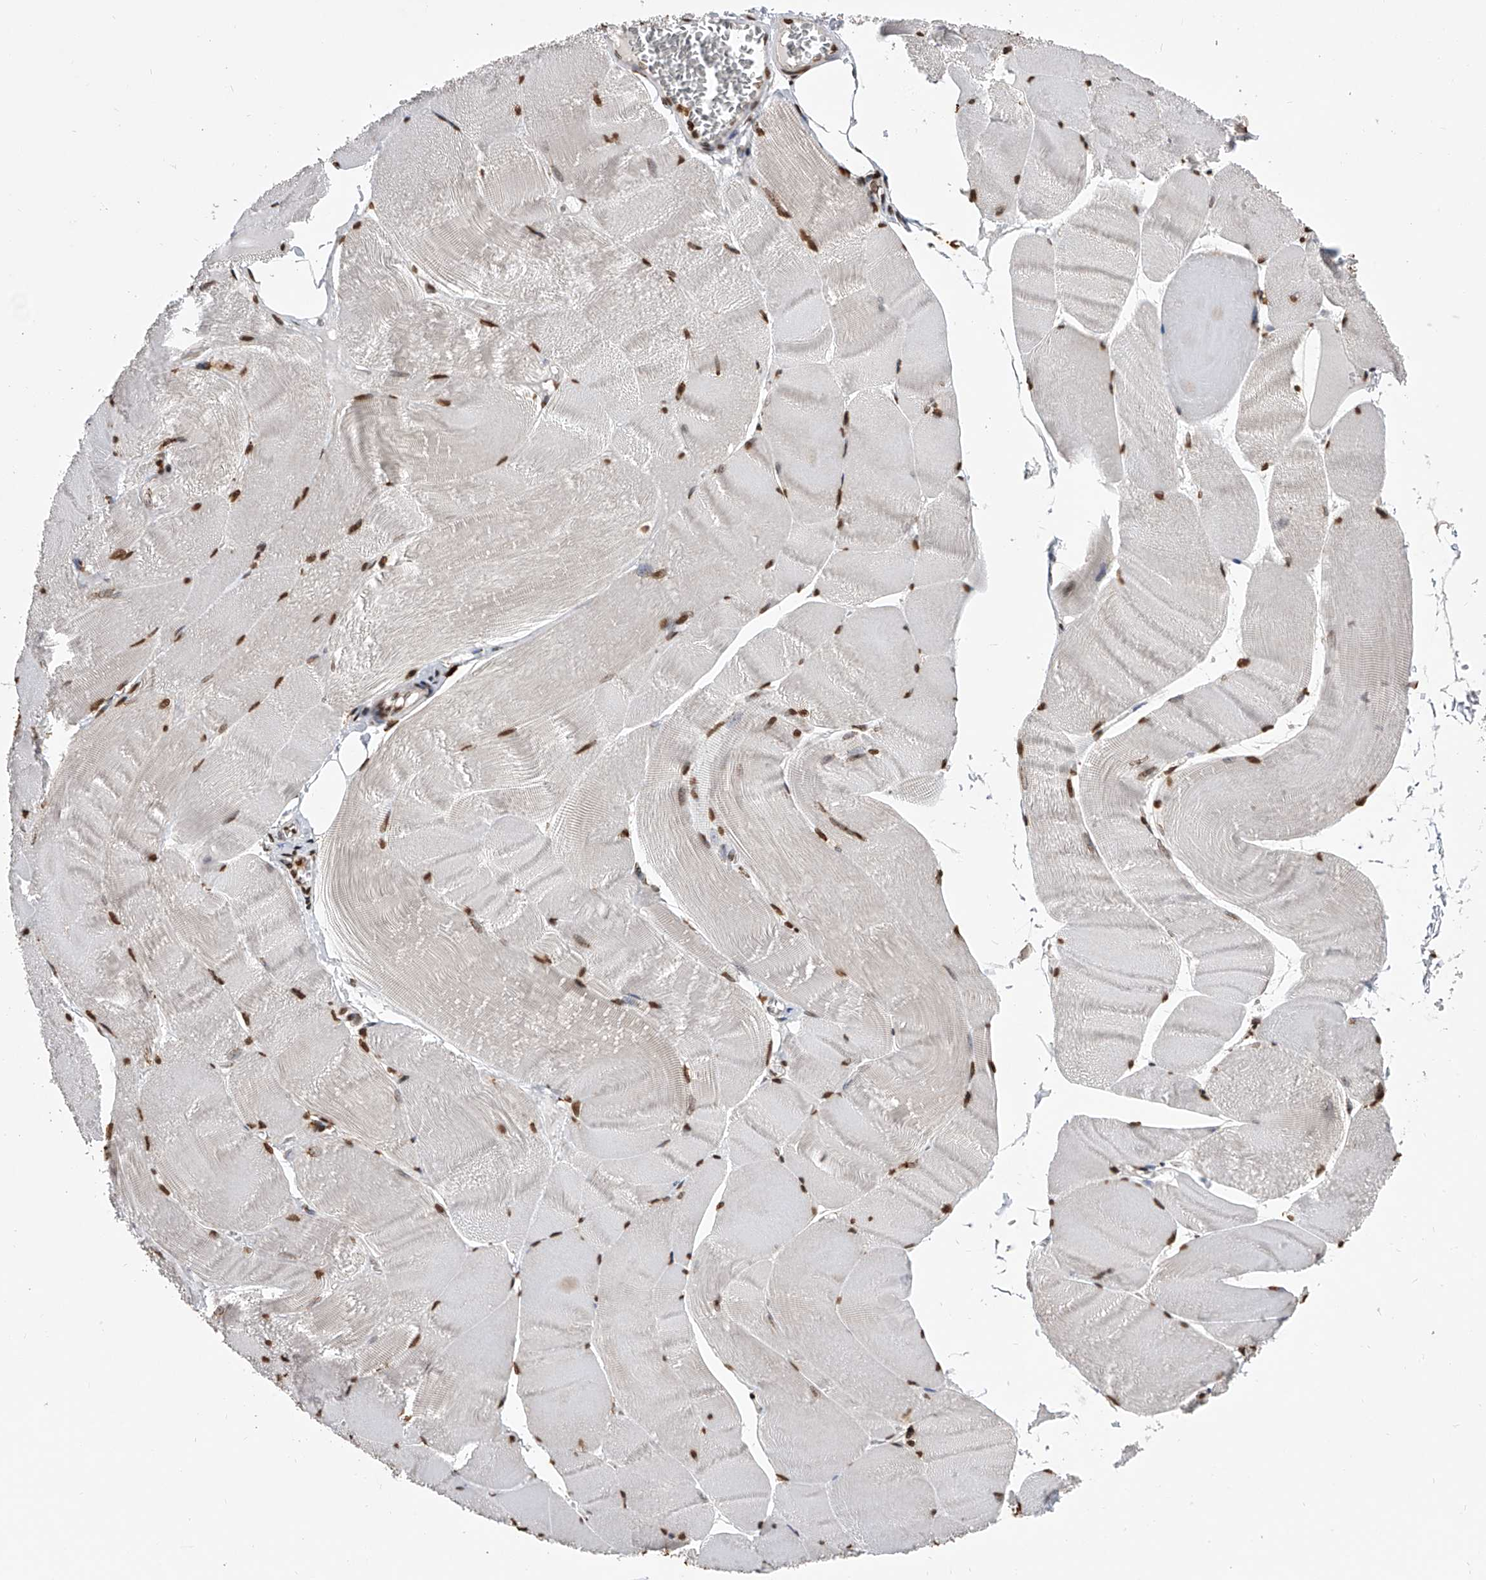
{"staining": {"intensity": "moderate", "quantity": ">75%", "location": "nuclear"}, "tissue": "skeletal muscle", "cell_type": "Myocytes", "image_type": "normal", "snomed": [{"axis": "morphology", "description": "Normal tissue, NOS"}, {"axis": "morphology", "description": "Basal cell carcinoma"}, {"axis": "topography", "description": "Skeletal muscle"}], "caption": "Immunohistochemical staining of benign human skeletal muscle reveals moderate nuclear protein staining in about >75% of myocytes. The staining was performed using DAB to visualize the protein expression in brown, while the nuclei were stained in blue with hematoxylin (Magnification: 20x).", "gene": "CFAP410", "patient": {"sex": "female", "age": 64}}